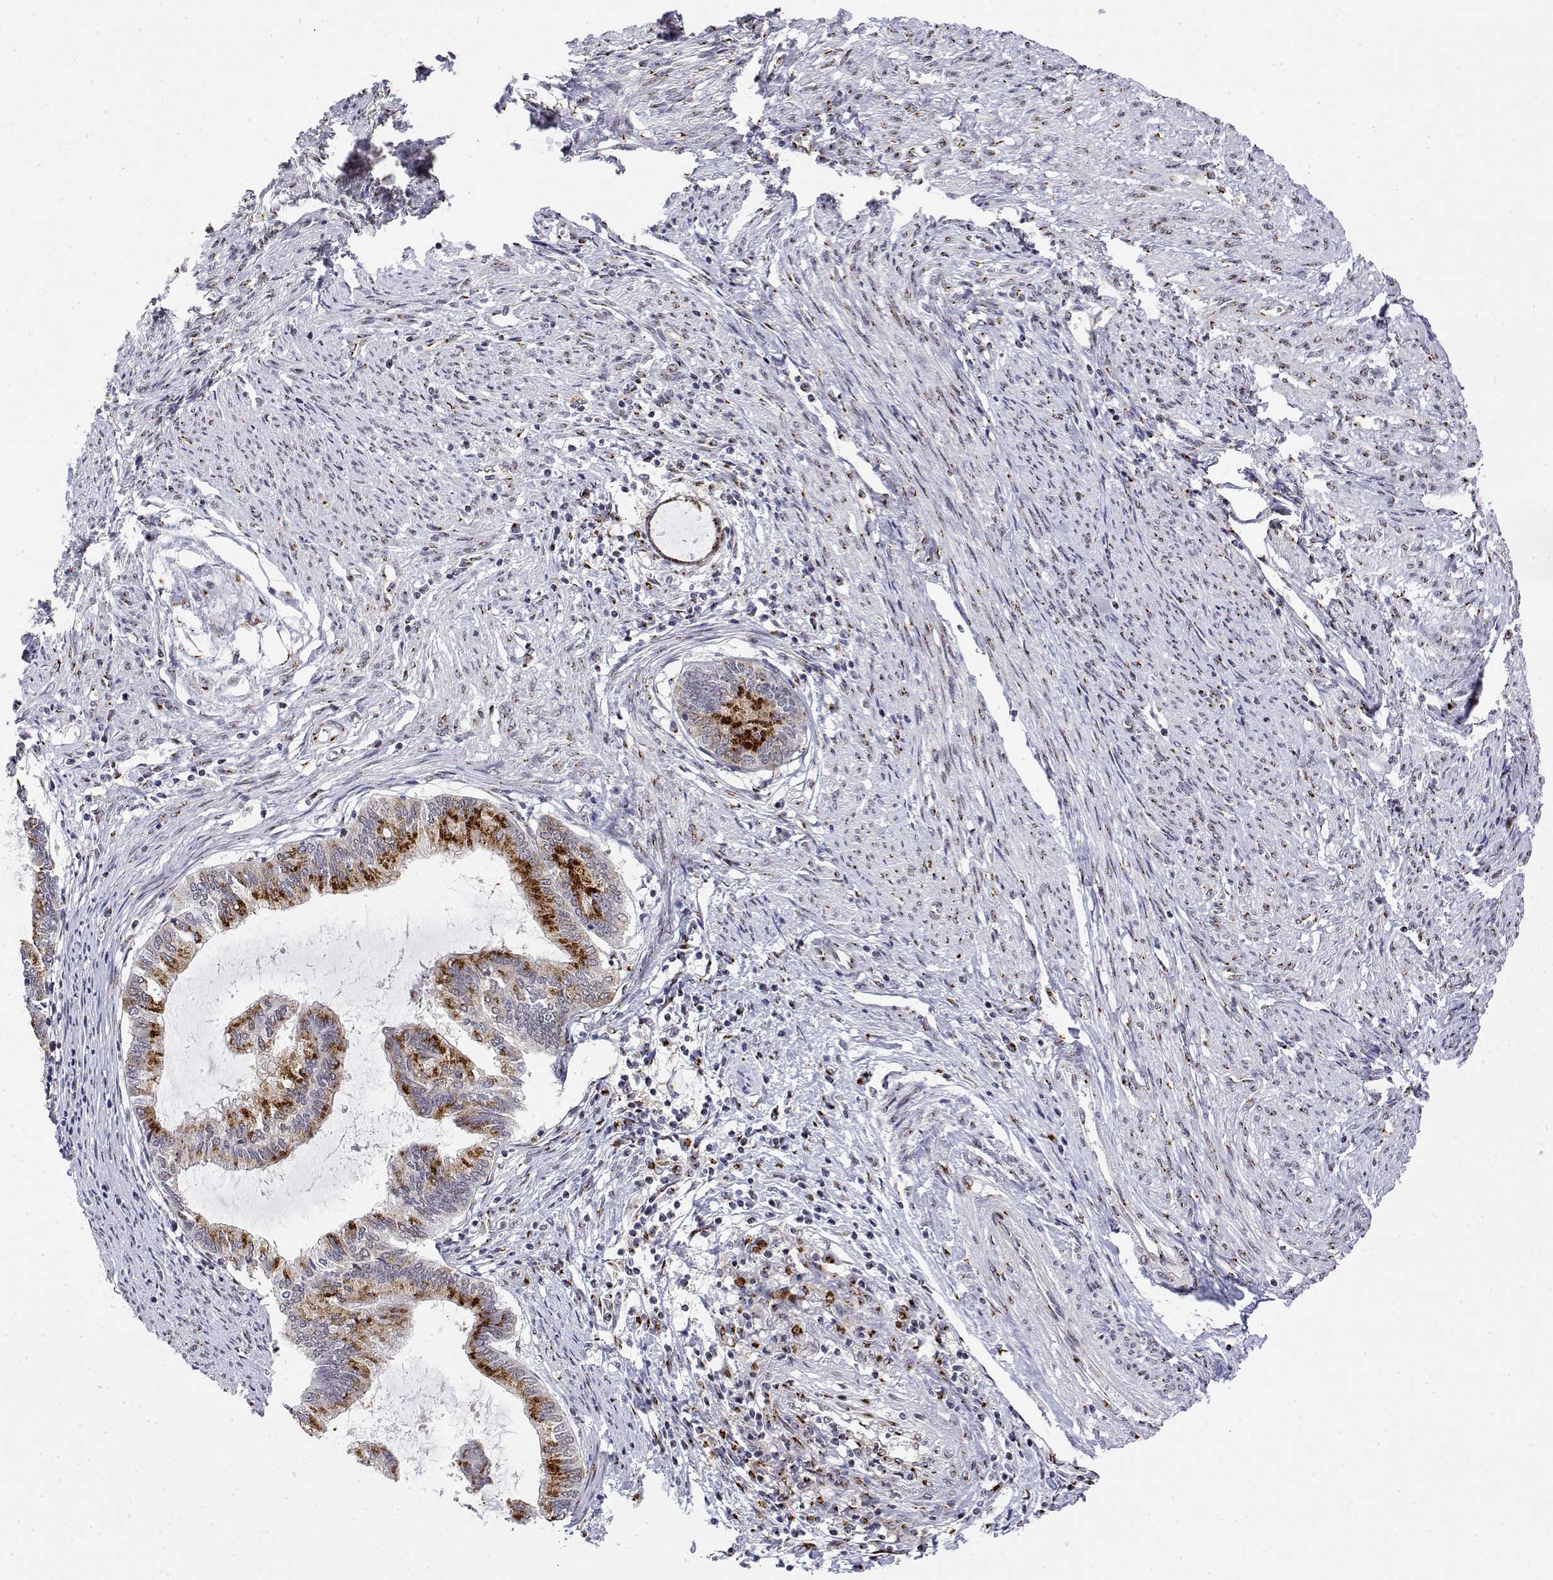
{"staining": {"intensity": "strong", "quantity": ">75%", "location": "cytoplasmic/membranous"}, "tissue": "endometrial cancer", "cell_type": "Tumor cells", "image_type": "cancer", "snomed": [{"axis": "morphology", "description": "Adenocarcinoma, NOS"}, {"axis": "topography", "description": "Endometrium"}], "caption": "IHC photomicrograph of neoplastic tissue: human adenocarcinoma (endometrial) stained using immunohistochemistry (IHC) reveals high levels of strong protein expression localized specifically in the cytoplasmic/membranous of tumor cells, appearing as a cytoplasmic/membranous brown color.", "gene": "YIPF3", "patient": {"sex": "female", "age": 86}}